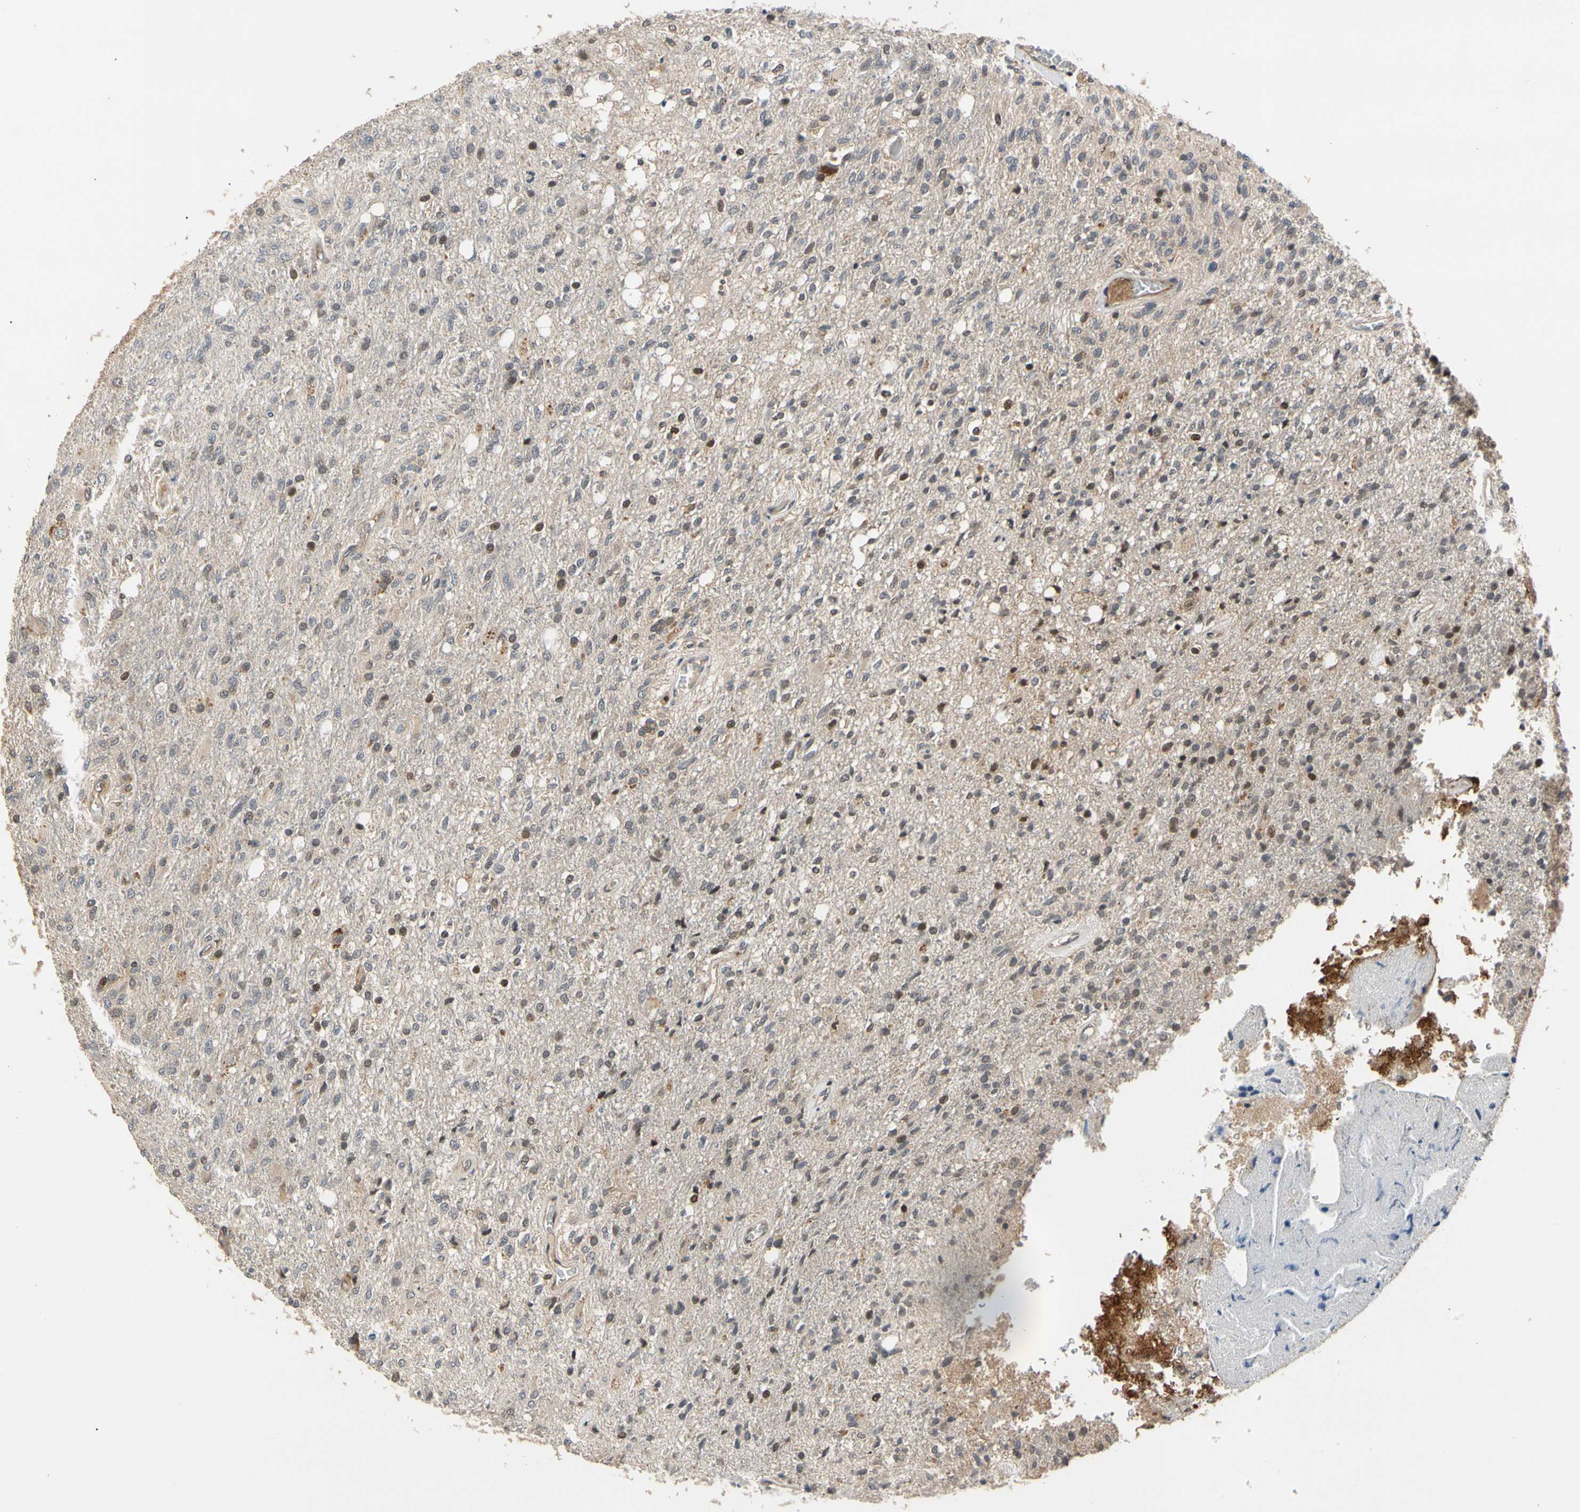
{"staining": {"intensity": "moderate", "quantity": "<25%", "location": "nuclear"}, "tissue": "glioma", "cell_type": "Tumor cells", "image_type": "cancer", "snomed": [{"axis": "morphology", "description": "Normal tissue, NOS"}, {"axis": "morphology", "description": "Glioma, malignant, High grade"}, {"axis": "topography", "description": "Cerebral cortex"}], "caption": "Glioma stained for a protein (brown) exhibits moderate nuclear positive expression in approximately <25% of tumor cells.", "gene": "CYTIP", "patient": {"sex": "male", "age": 77}}